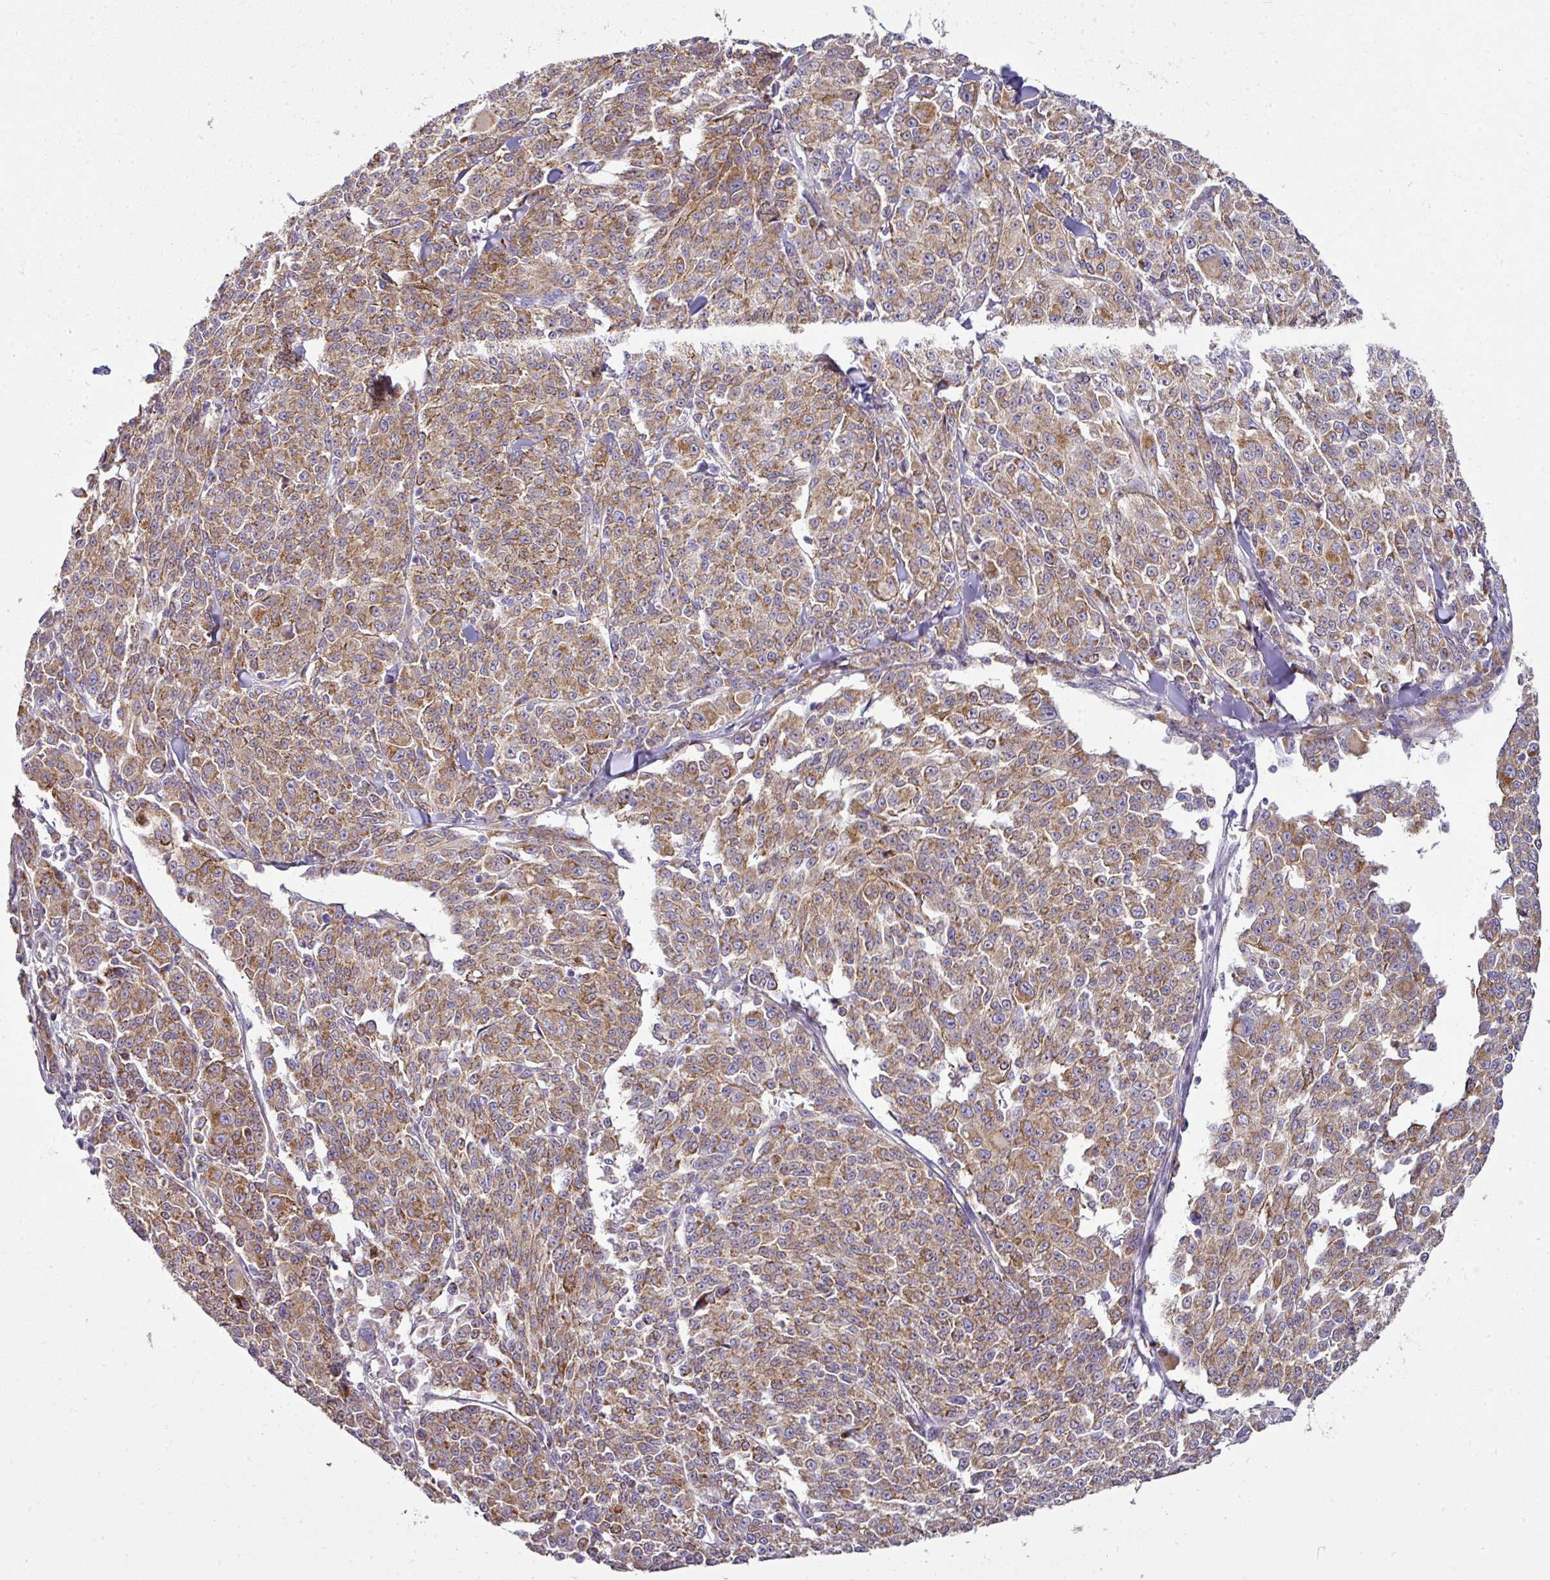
{"staining": {"intensity": "moderate", "quantity": ">75%", "location": "cytoplasmic/membranous"}, "tissue": "melanoma", "cell_type": "Tumor cells", "image_type": "cancer", "snomed": [{"axis": "morphology", "description": "Malignant melanoma, NOS"}, {"axis": "topography", "description": "Skin"}], "caption": "An image showing moderate cytoplasmic/membranous staining in about >75% of tumor cells in melanoma, as visualized by brown immunohistochemical staining.", "gene": "GAN", "patient": {"sex": "female", "age": 52}}